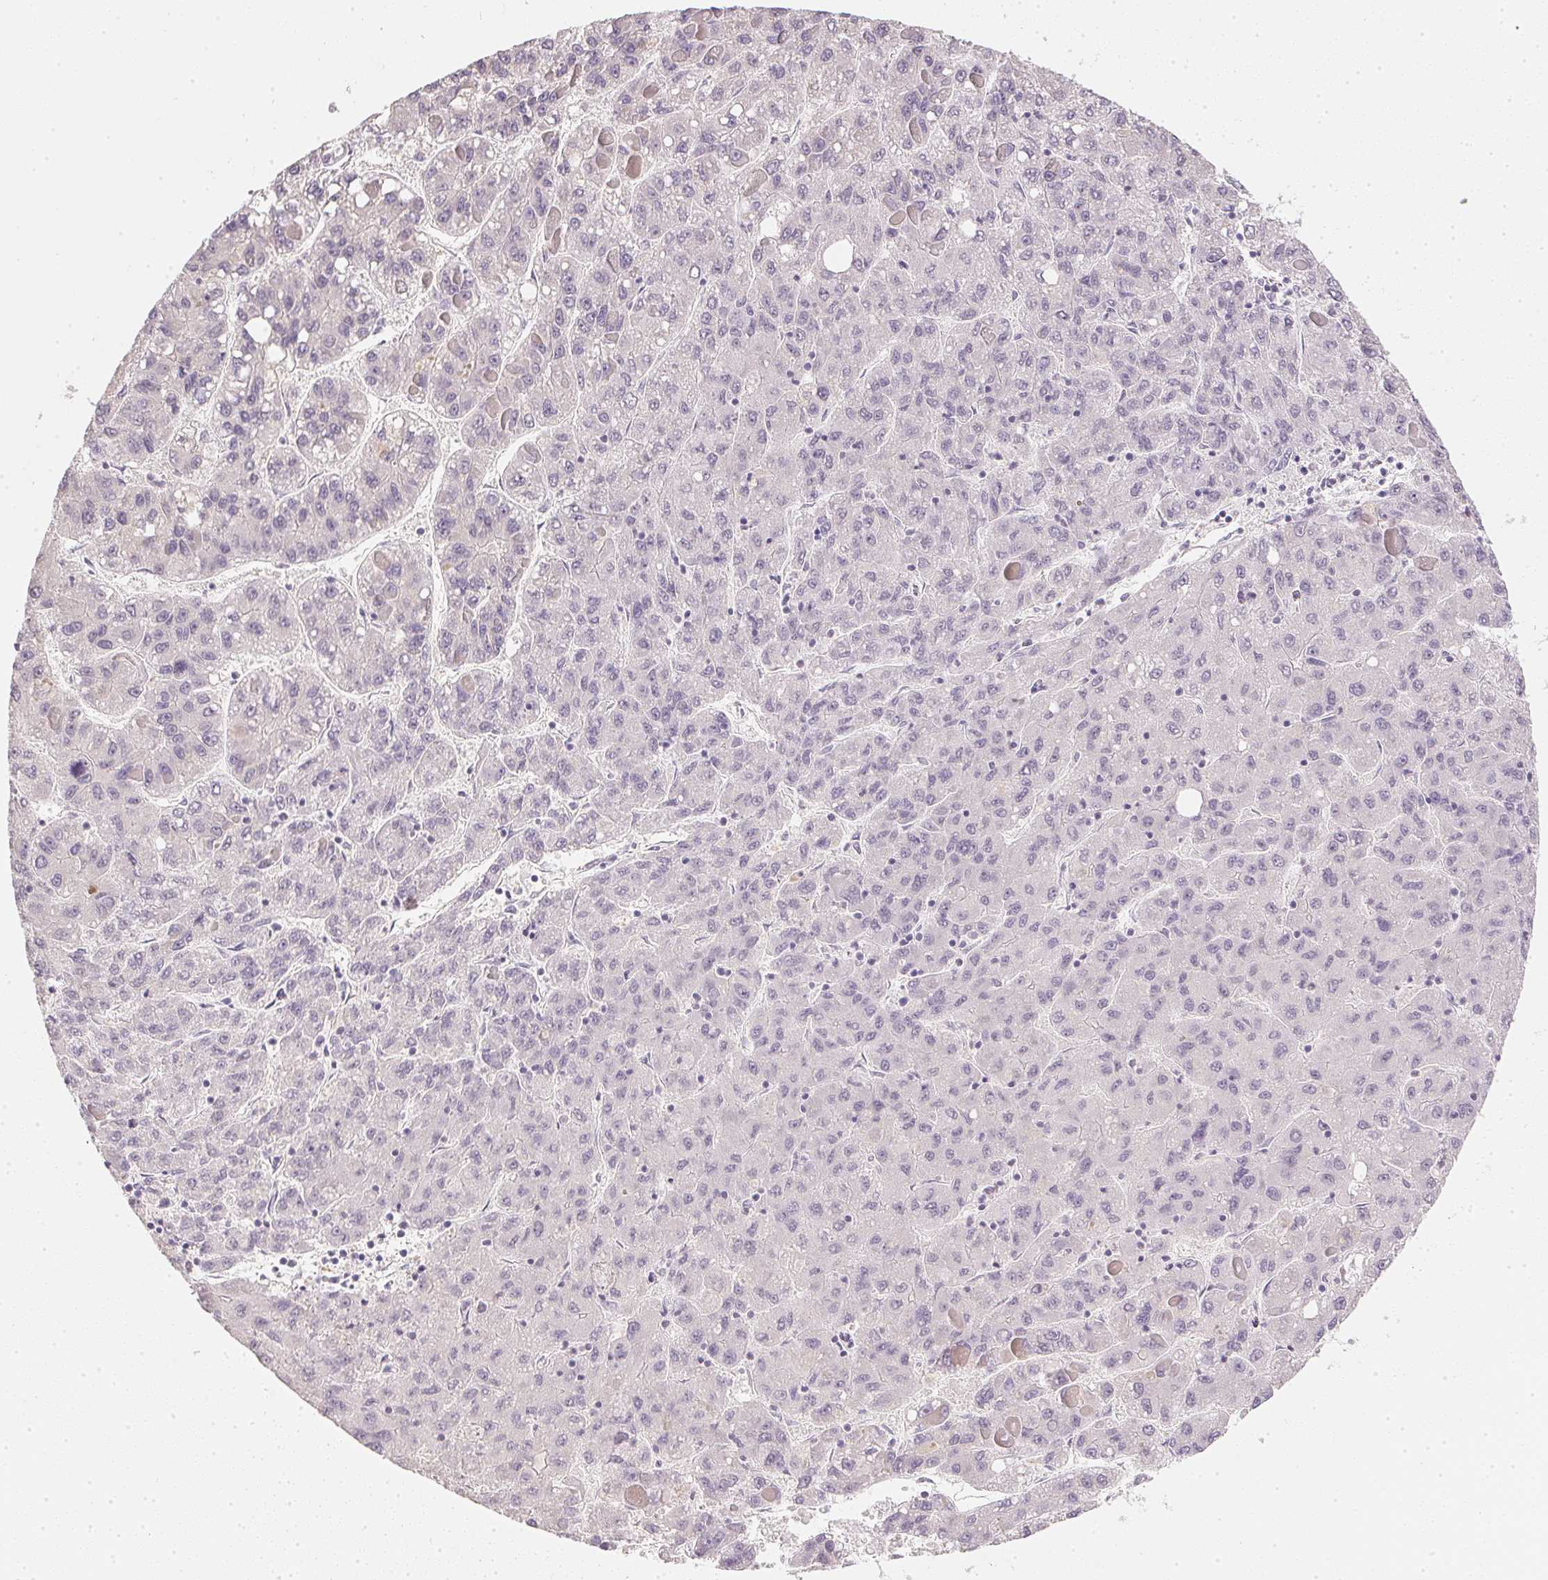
{"staining": {"intensity": "negative", "quantity": "none", "location": "none"}, "tissue": "liver cancer", "cell_type": "Tumor cells", "image_type": "cancer", "snomed": [{"axis": "morphology", "description": "Carcinoma, Hepatocellular, NOS"}, {"axis": "topography", "description": "Liver"}], "caption": "Immunohistochemical staining of liver hepatocellular carcinoma demonstrates no significant positivity in tumor cells.", "gene": "PPY", "patient": {"sex": "female", "age": 82}}